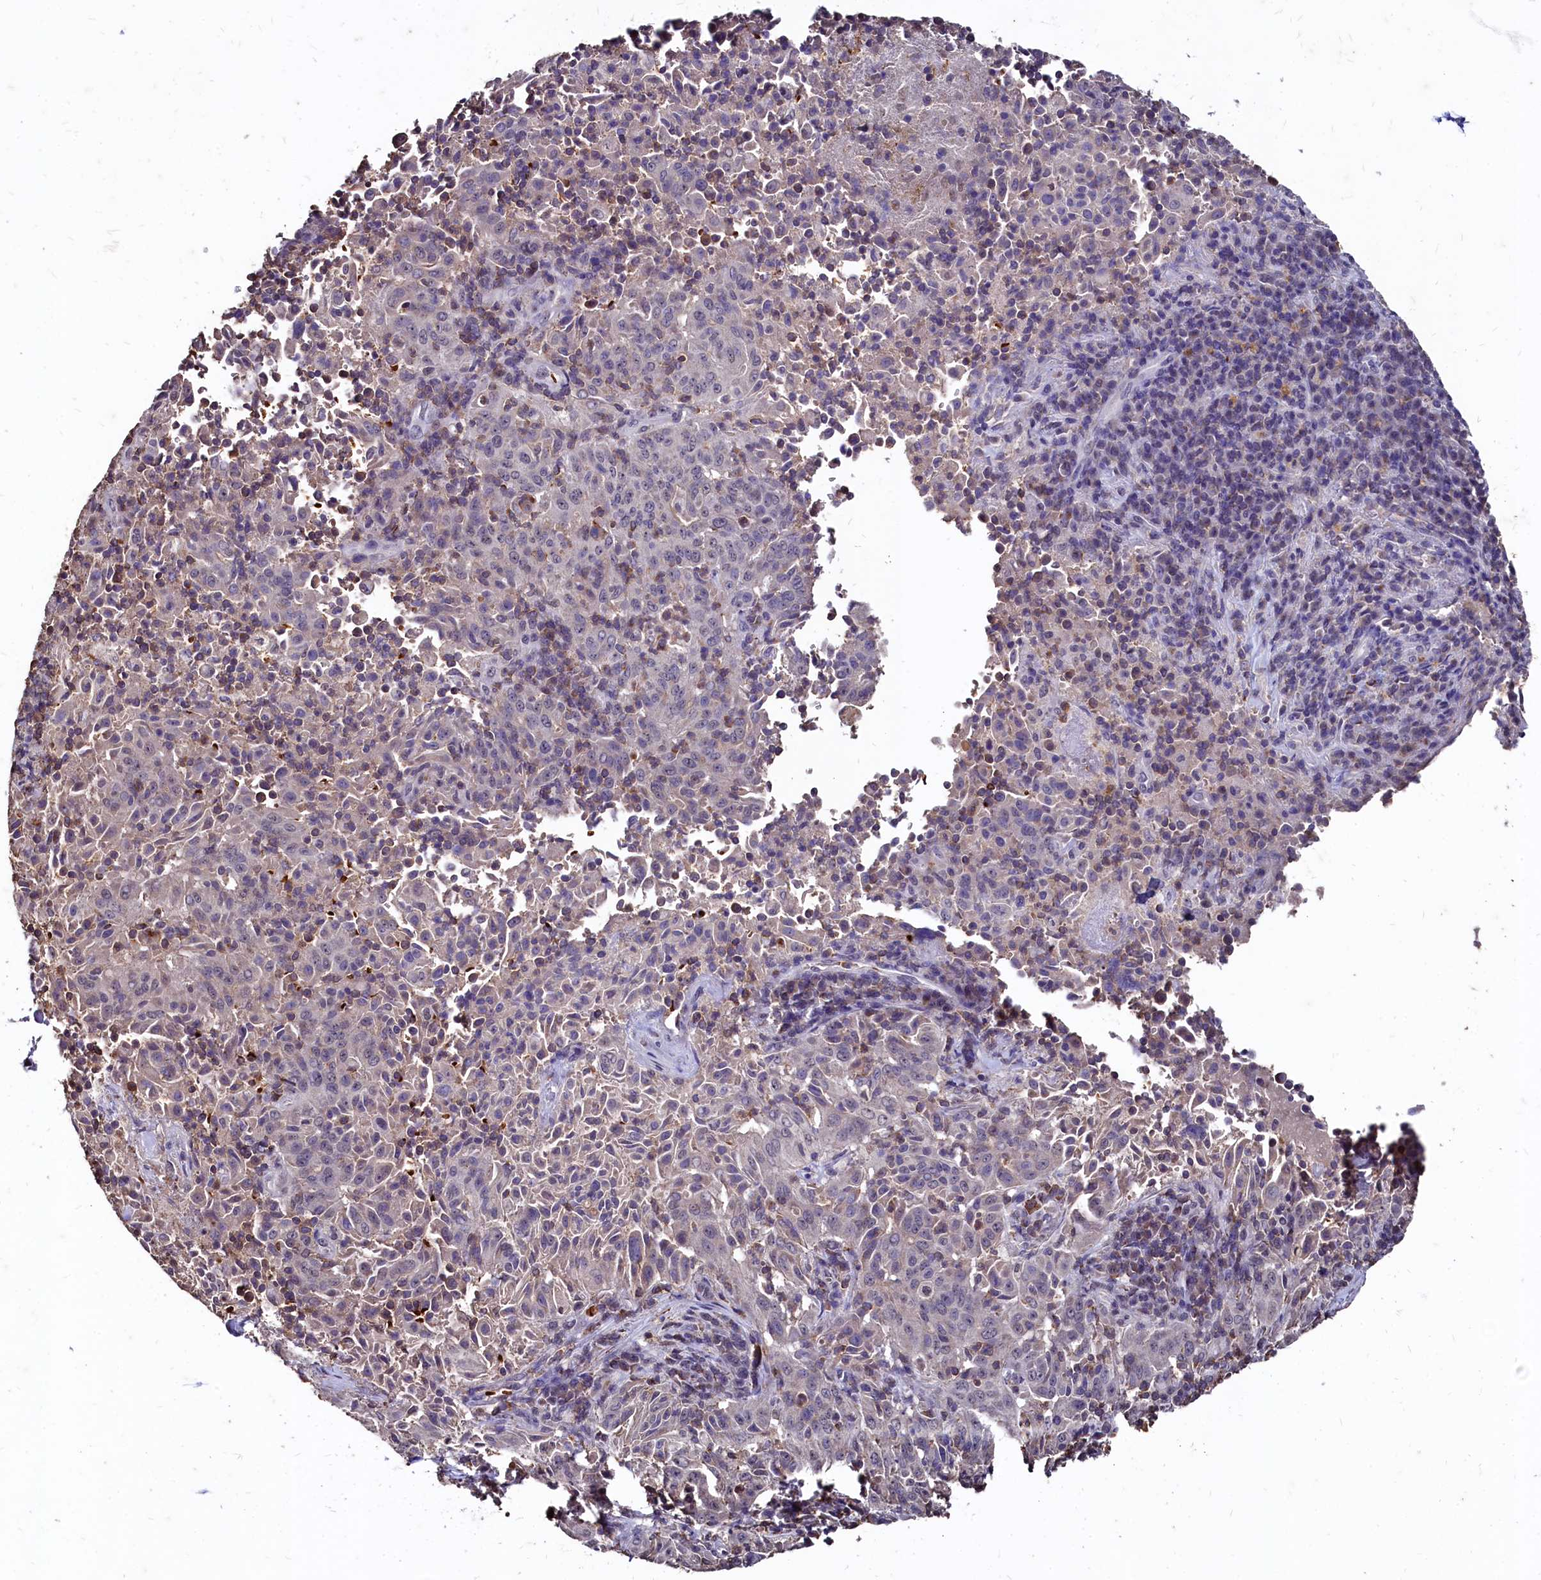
{"staining": {"intensity": "negative", "quantity": "none", "location": "none"}, "tissue": "pancreatic cancer", "cell_type": "Tumor cells", "image_type": "cancer", "snomed": [{"axis": "morphology", "description": "Adenocarcinoma, NOS"}, {"axis": "topography", "description": "Pancreas"}], "caption": "A high-resolution image shows immunohistochemistry (IHC) staining of adenocarcinoma (pancreatic), which reveals no significant expression in tumor cells.", "gene": "CSTPP1", "patient": {"sex": "male", "age": 51}}